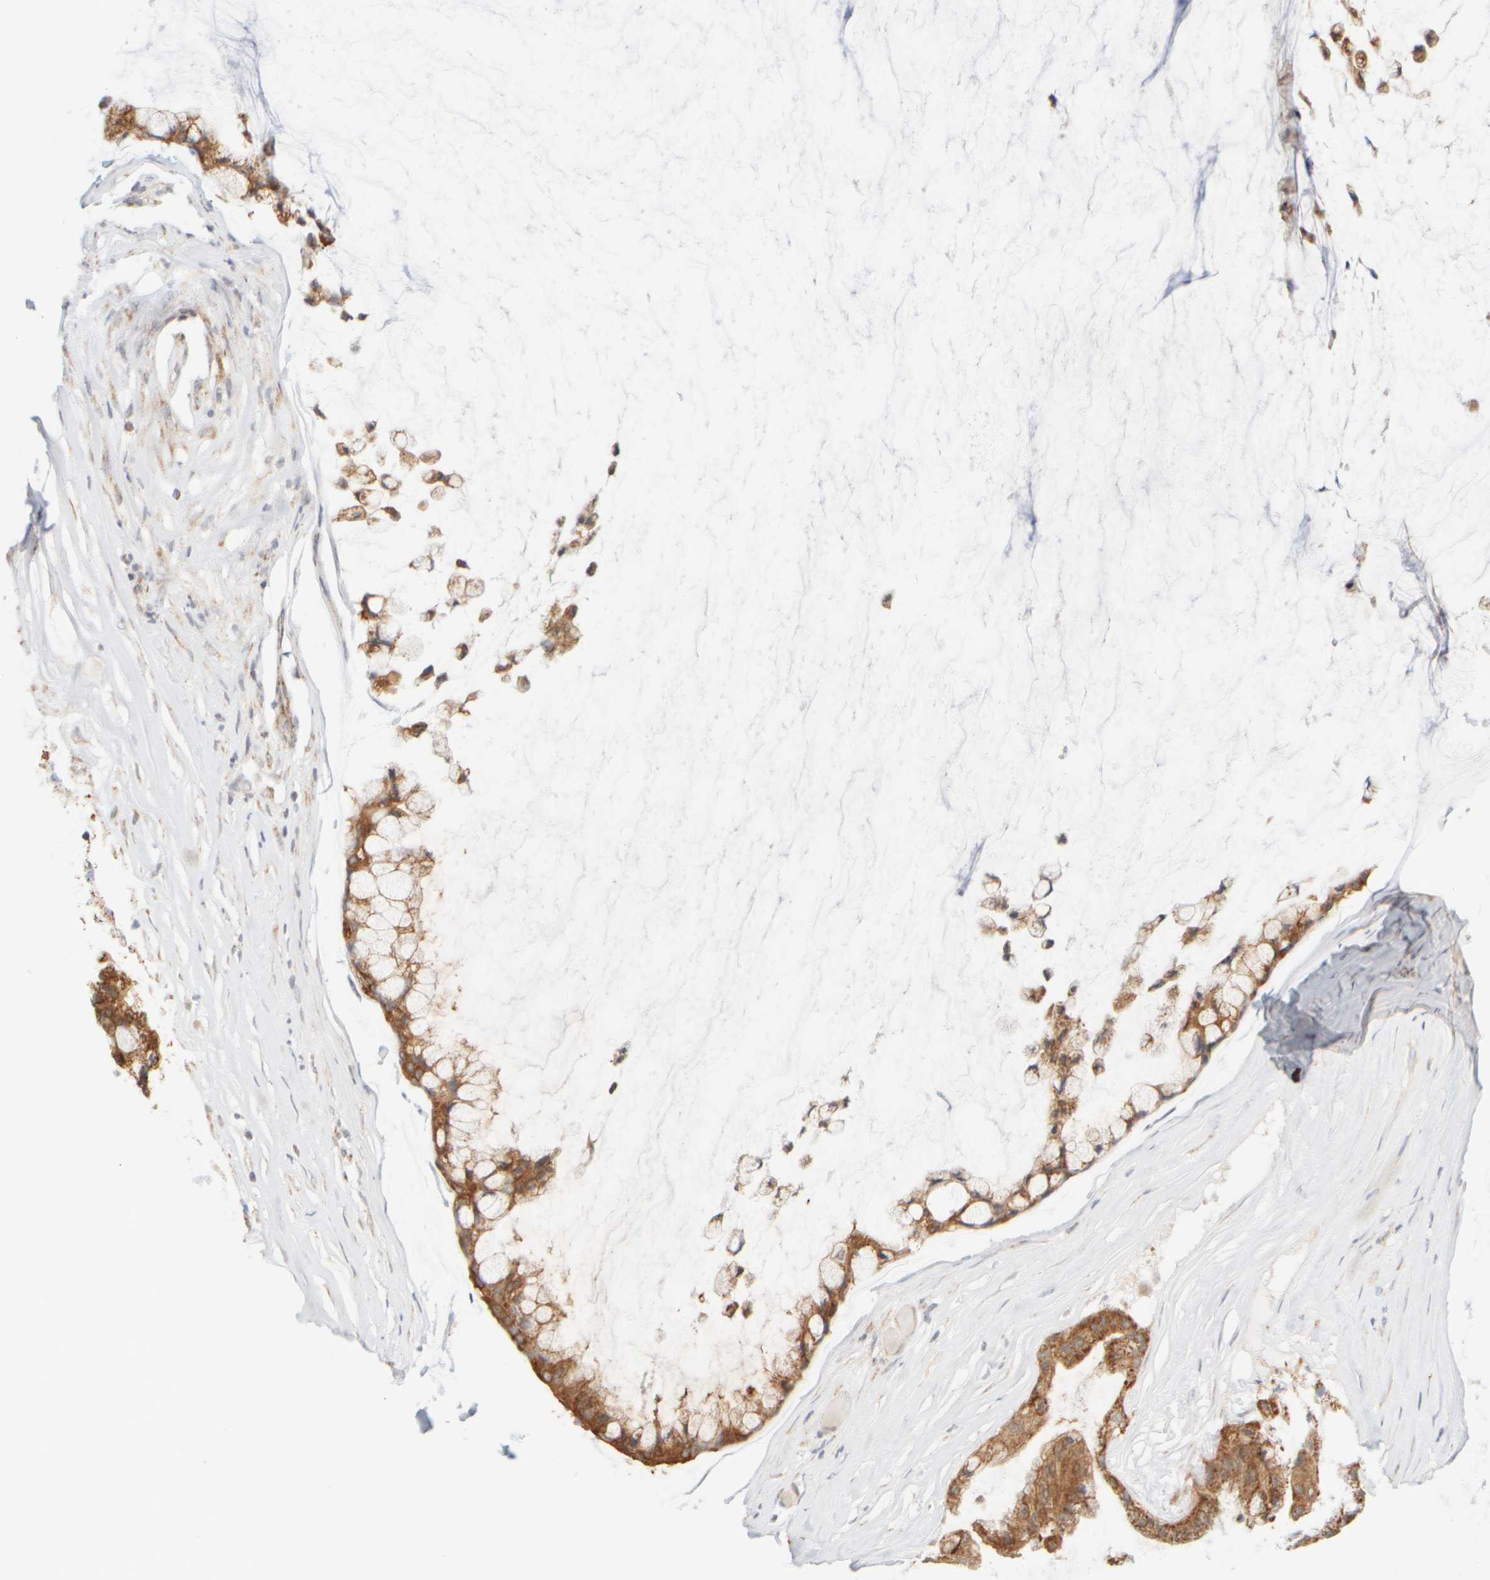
{"staining": {"intensity": "moderate", "quantity": ">75%", "location": "cytoplasmic/membranous"}, "tissue": "ovarian cancer", "cell_type": "Tumor cells", "image_type": "cancer", "snomed": [{"axis": "morphology", "description": "Cystadenocarcinoma, mucinous, NOS"}, {"axis": "topography", "description": "Ovary"}], "caption": "Moderate cytoplasmic/membranous protein positivity is present in approximately >75% of tumor cells in ovarian cancer (mucinous cystadenocarcinoma). The staining was performed using DAB (3,3'-diaminobenzidine), with brown indicating positive protein expression. Nuclei are stained blue with hematoxylin.", "gene": "PPM1K", "patient": {"sex": "female", "age": 39}}